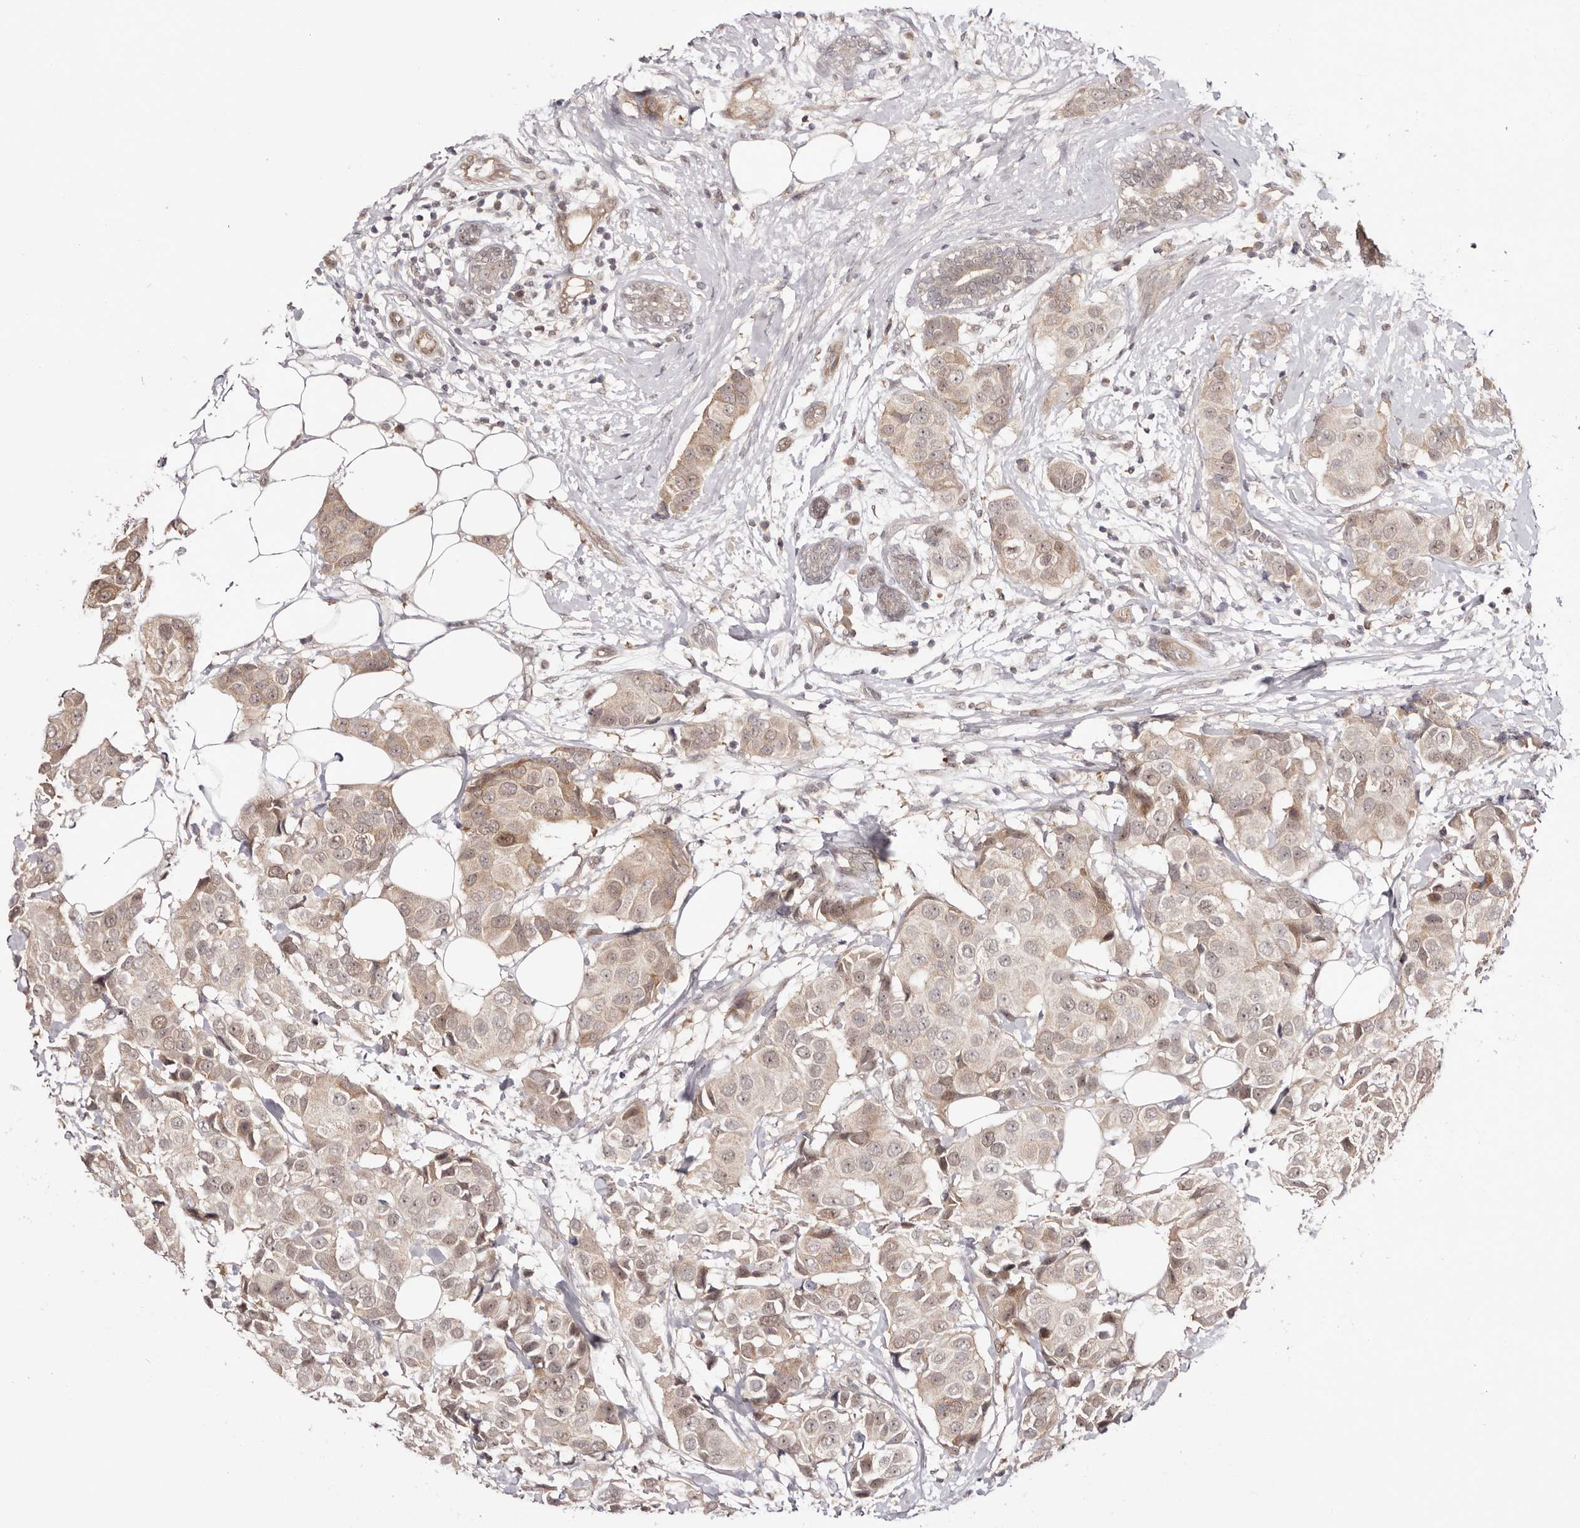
{"staining": {"intensity": "weak", "quantity": "25%-75%", "location": "cytoplasmic/membranous,nuclear"}, "tissue": "breast cancer", "cell_type": "Tumor cells", "image_type": "cancer", "snomed": [{"axis": "morphology", "description": "Normal tissue, NOS"}, {"axis": "morphology", "description": "Duct carcinoma"}, {"axis": "topography", "description": "Breast"}], "caption": "The photomicrograph shows a brown stain indicating the presence of a protein in the cytoplasmic/membranous and nuclear of tumor cells in breast invasive ductal carcinoma. The staining is performed using DAB brown chromogen to label protein expression. The nuclei are counter-stained blue using hematoxylin.", "gene": "EGR3", "patient": {"sex": "female", "age": 39}}